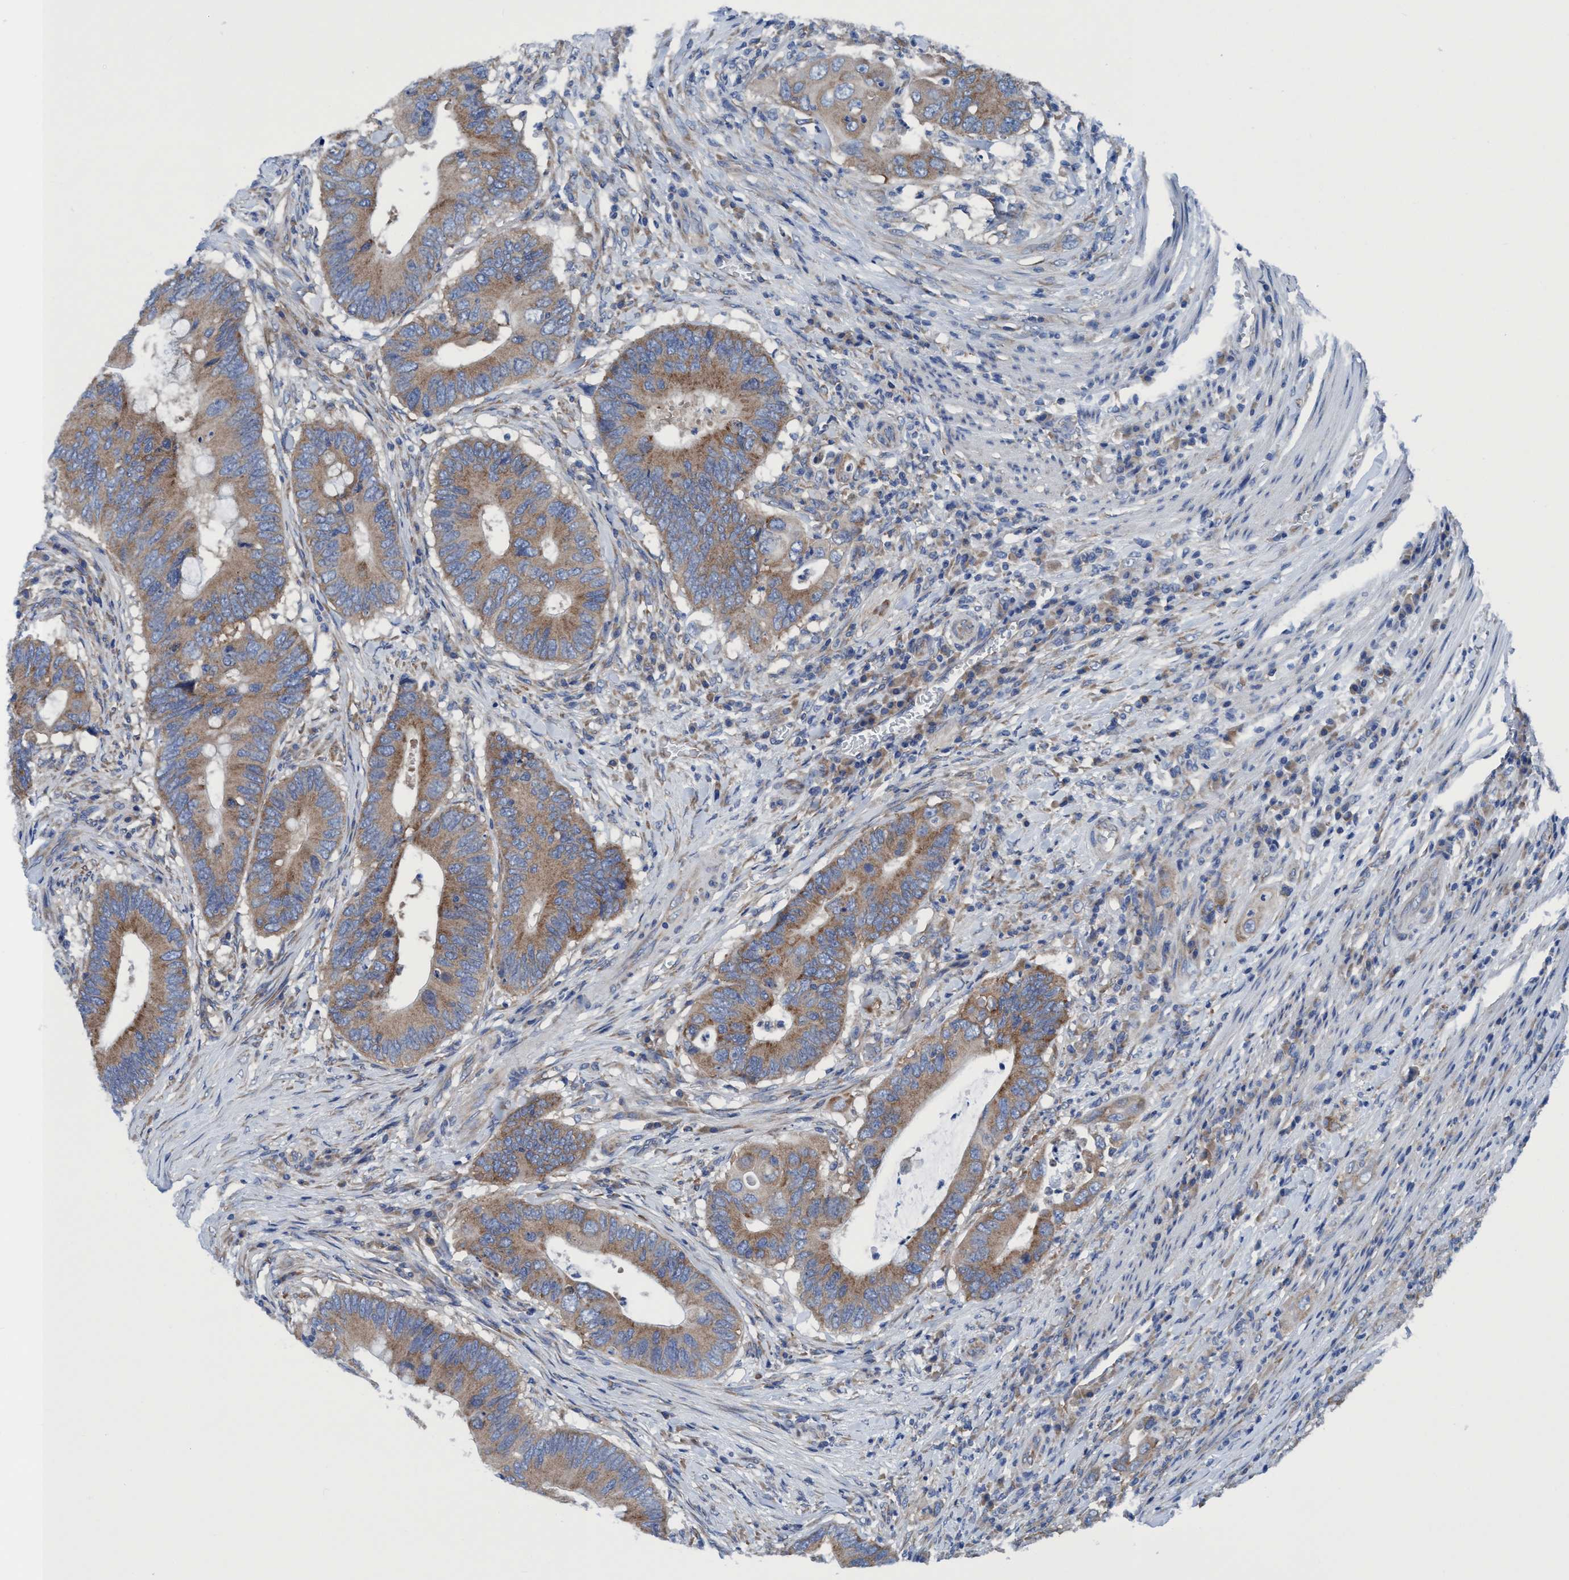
{"staining": {"intensity": "moderate", "quantity": ">75%", "location": "cytoplasmic/membranous"}, "tissue": "colorectal cancer", "cell_type": "Tumor cells", "image_type": "cancer", "snomed": [{"axis": "morphology", "description": "Adenocarcinoma, NOS"}, {"axis": "topography", "description": "Colon"}], "caption": "Human colorectal cancer stained for a protein (brown) displays moderate cytoplasmic/membranous positive expression in about >75% of tumor cells.", "gene": "NMT1", "patient": {"sex": "male", "age": 71}}